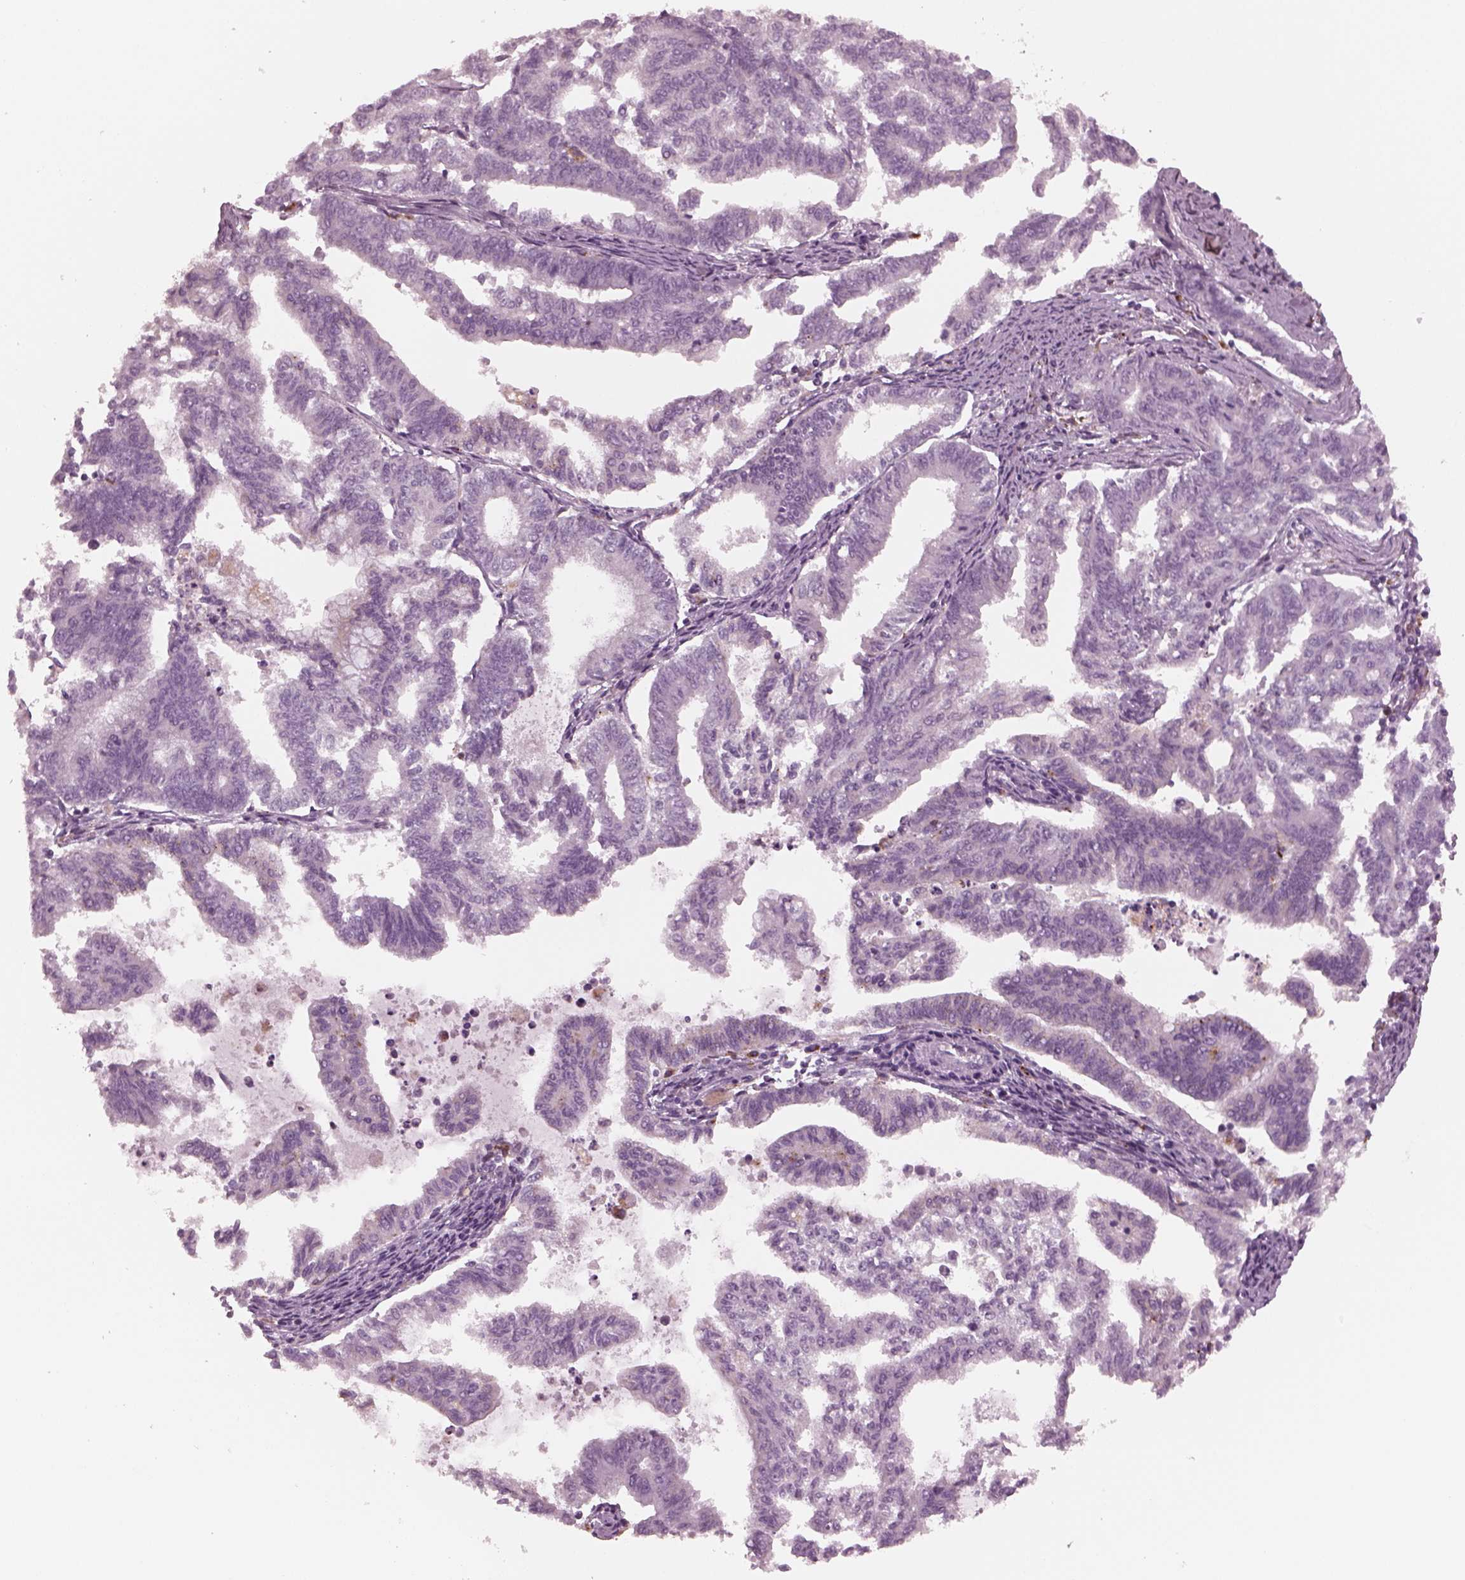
{"staining": {"intensity": "negative", "quantity": "none", "location": "none"}, "tissue": "endometrial cancer", "cell_type": "Tumor cells", "image_type": "cancer", "snomed": [{"axis": "morphology", "description": "Adenocarcinoma, NOS"}, {"axis": "topography", "description": "Endometrium"}], "caption": "This is an IHC photomicrograph of human endometrial cancer. There is no staining in tumor cells.", "gene": "SLAMF8", "patient": {"sex": "female", "age": 79}}